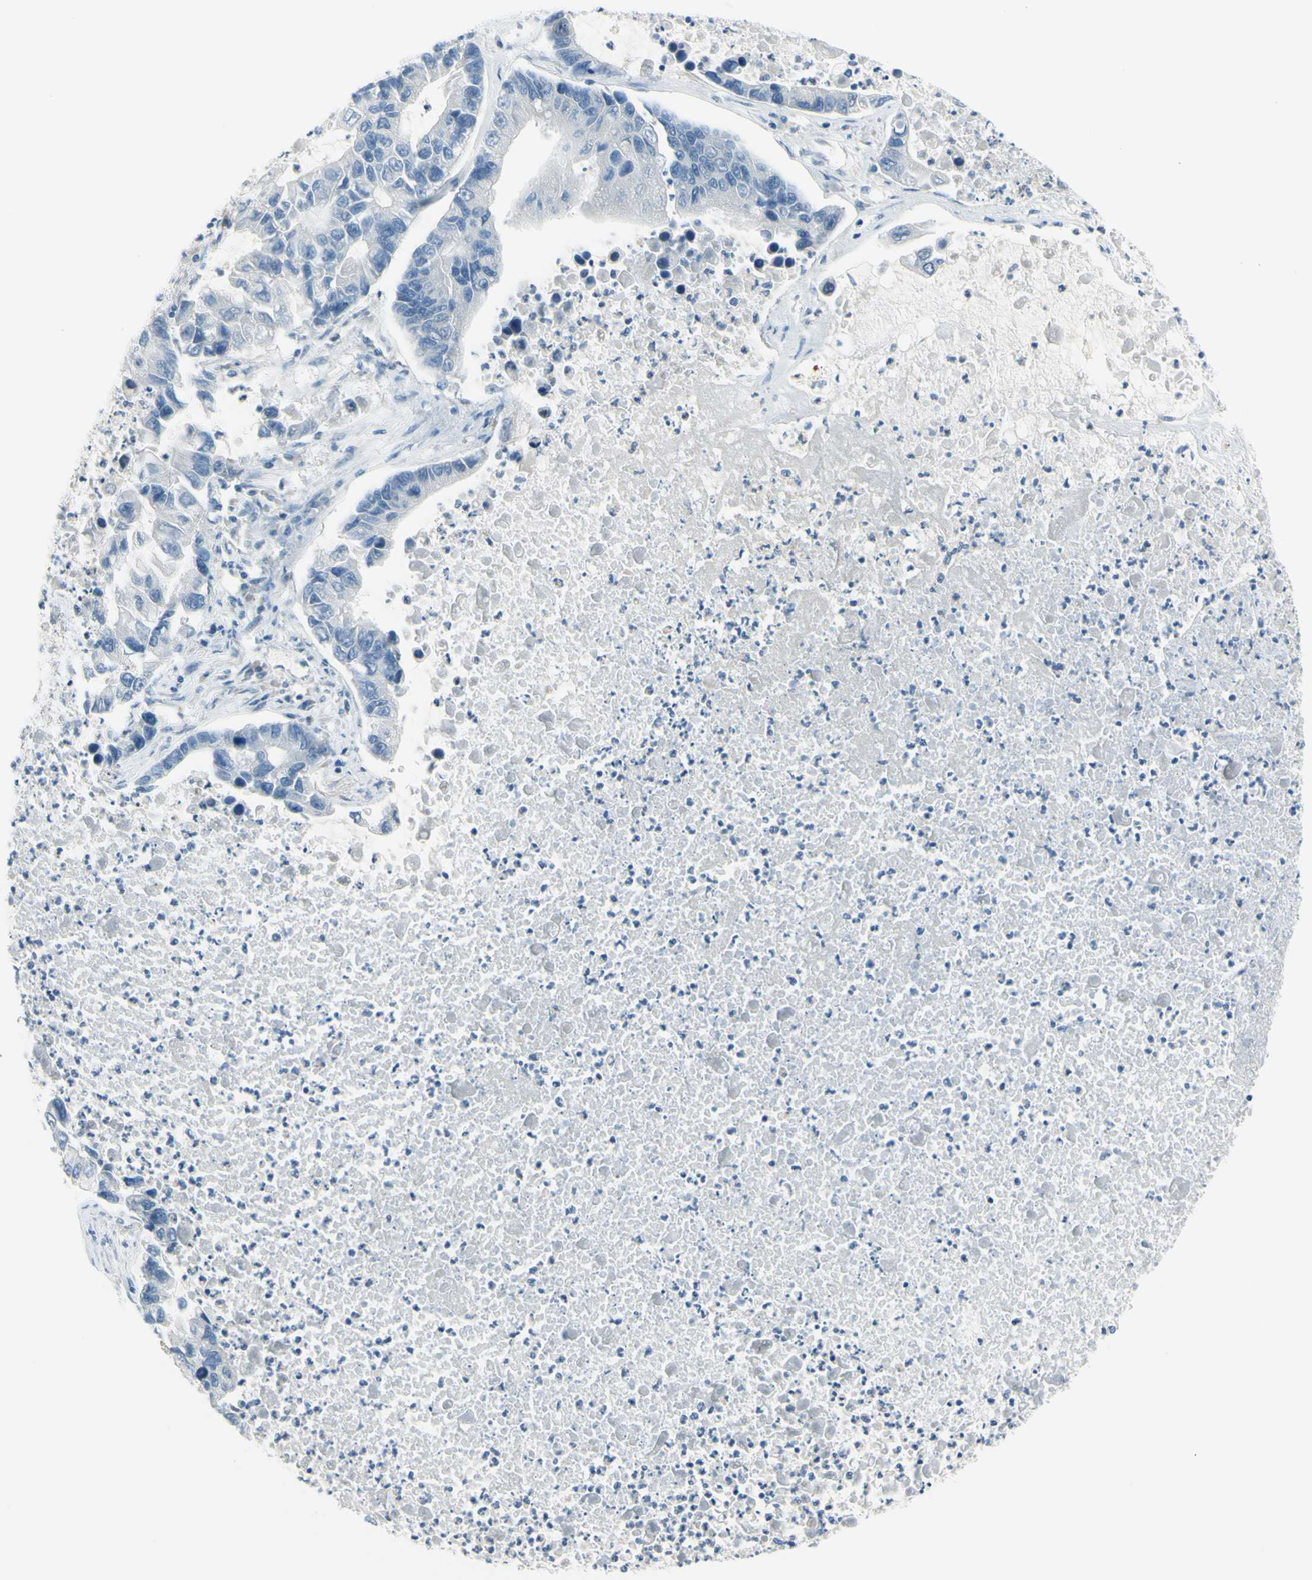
{"staining": {"intensity": "negative", "quantity": "none", "location": "none"}, "tissue": "lung cancer", "cell_type": "Tumor cells", "image_type": "cancer", "snomed": [{"axis": "morphology", "description": "Adenocarcinoma, NOS"}, {"axis": "topography", "description": "Lung"}], "caption": "An immunohistochemistry histopathology image of adenocarcinoma (lung) is shown. There is no staining in tumor cells of adenocarcinoma (lung).", "gene": "DCT", "patient": {"sex": "female", "age": 51}}